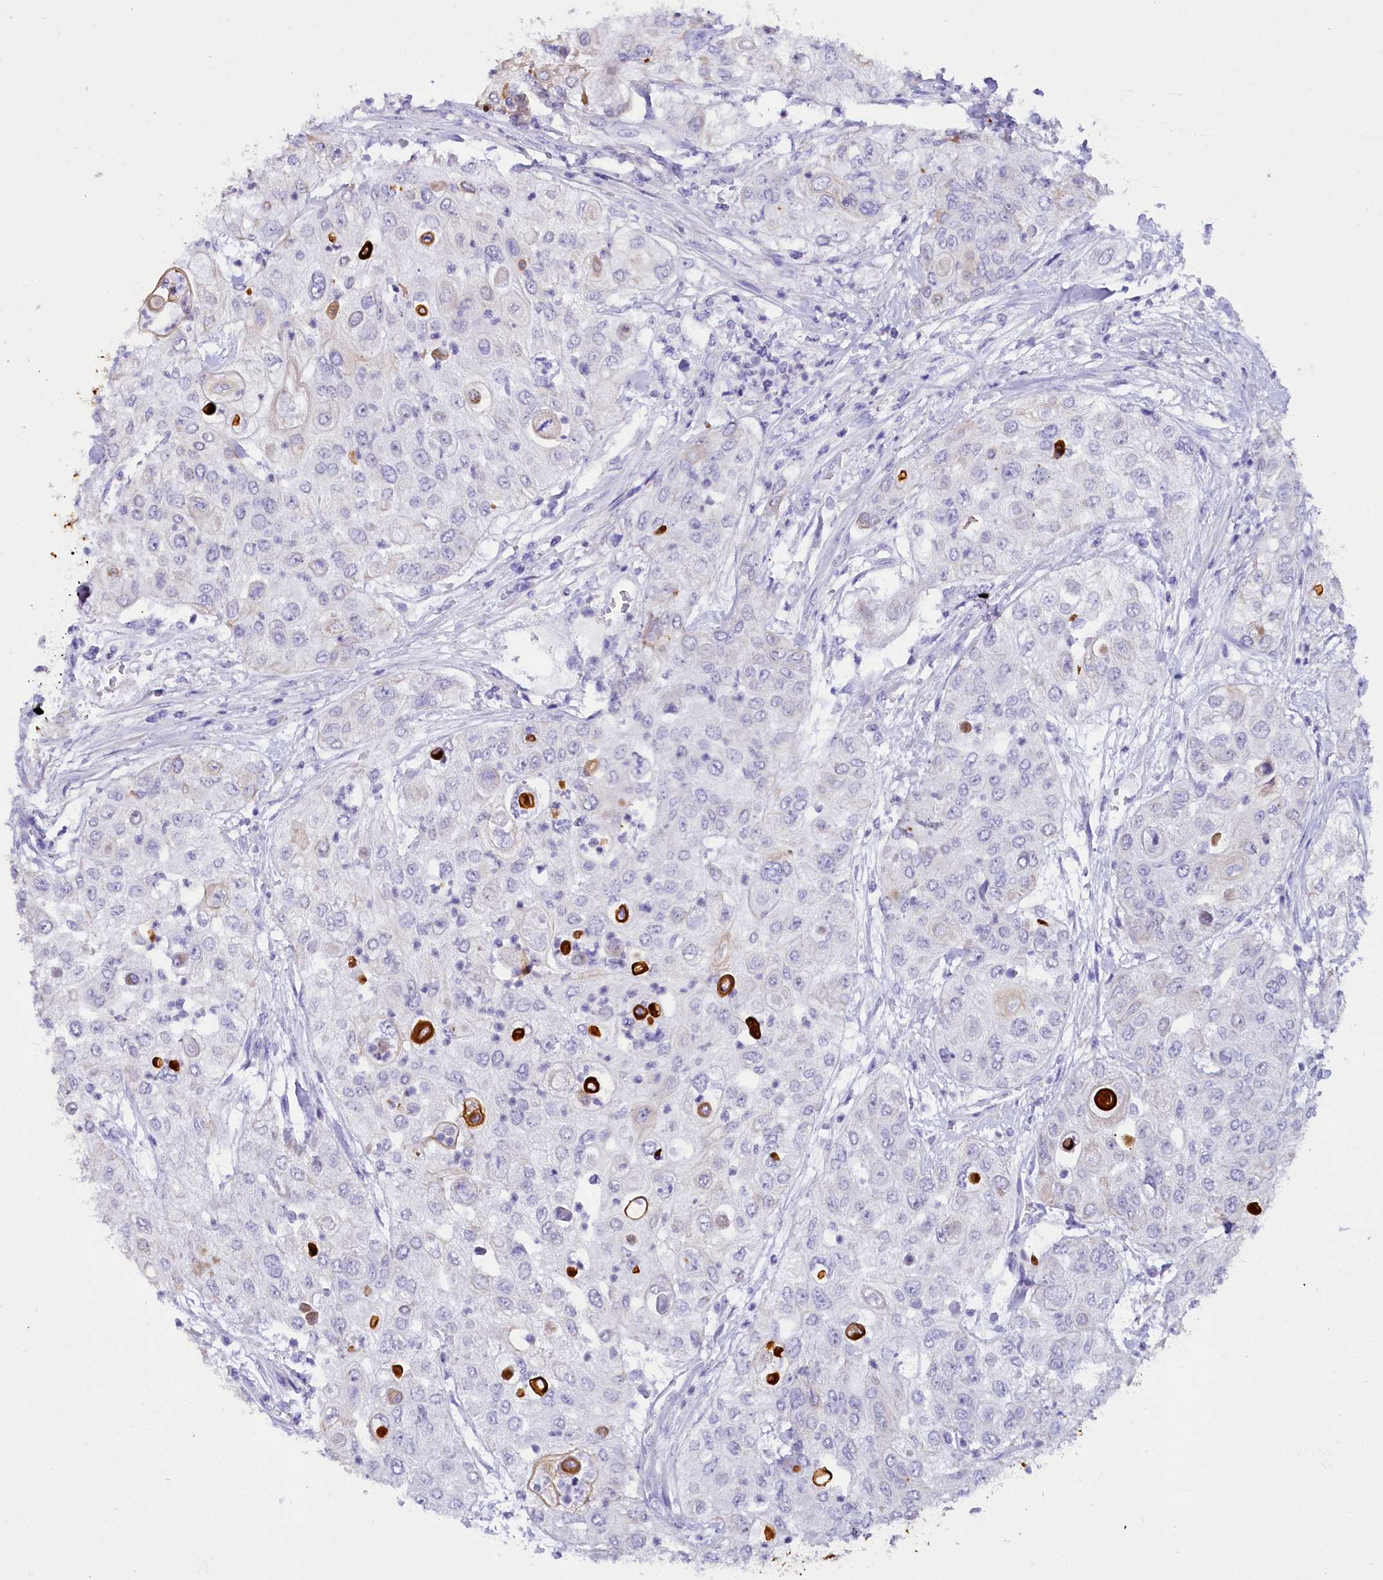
{"staining": {"intensity": "negative", "quantity": "none", "location": "none"}, "tissue": "urothelial cancer", "cell_type": "Tumor cells", "image_type": "cancer", "snomed": [{"axis": "morphology", "description": "Urothelial carcinoma, High grade"}, {"axis": "topography", "description": "Urinary bladder"}], "caption": "Immunohistochemistry micrograph of neoplastic tissue: human urothelial carcinoma (high-grade) stained with DAB (3,3'-diaminobenzidine) displays no significant protein staining in tumor cells.", "gene": "FAAP20", "patient": {"sex": "female", "age": 79}}